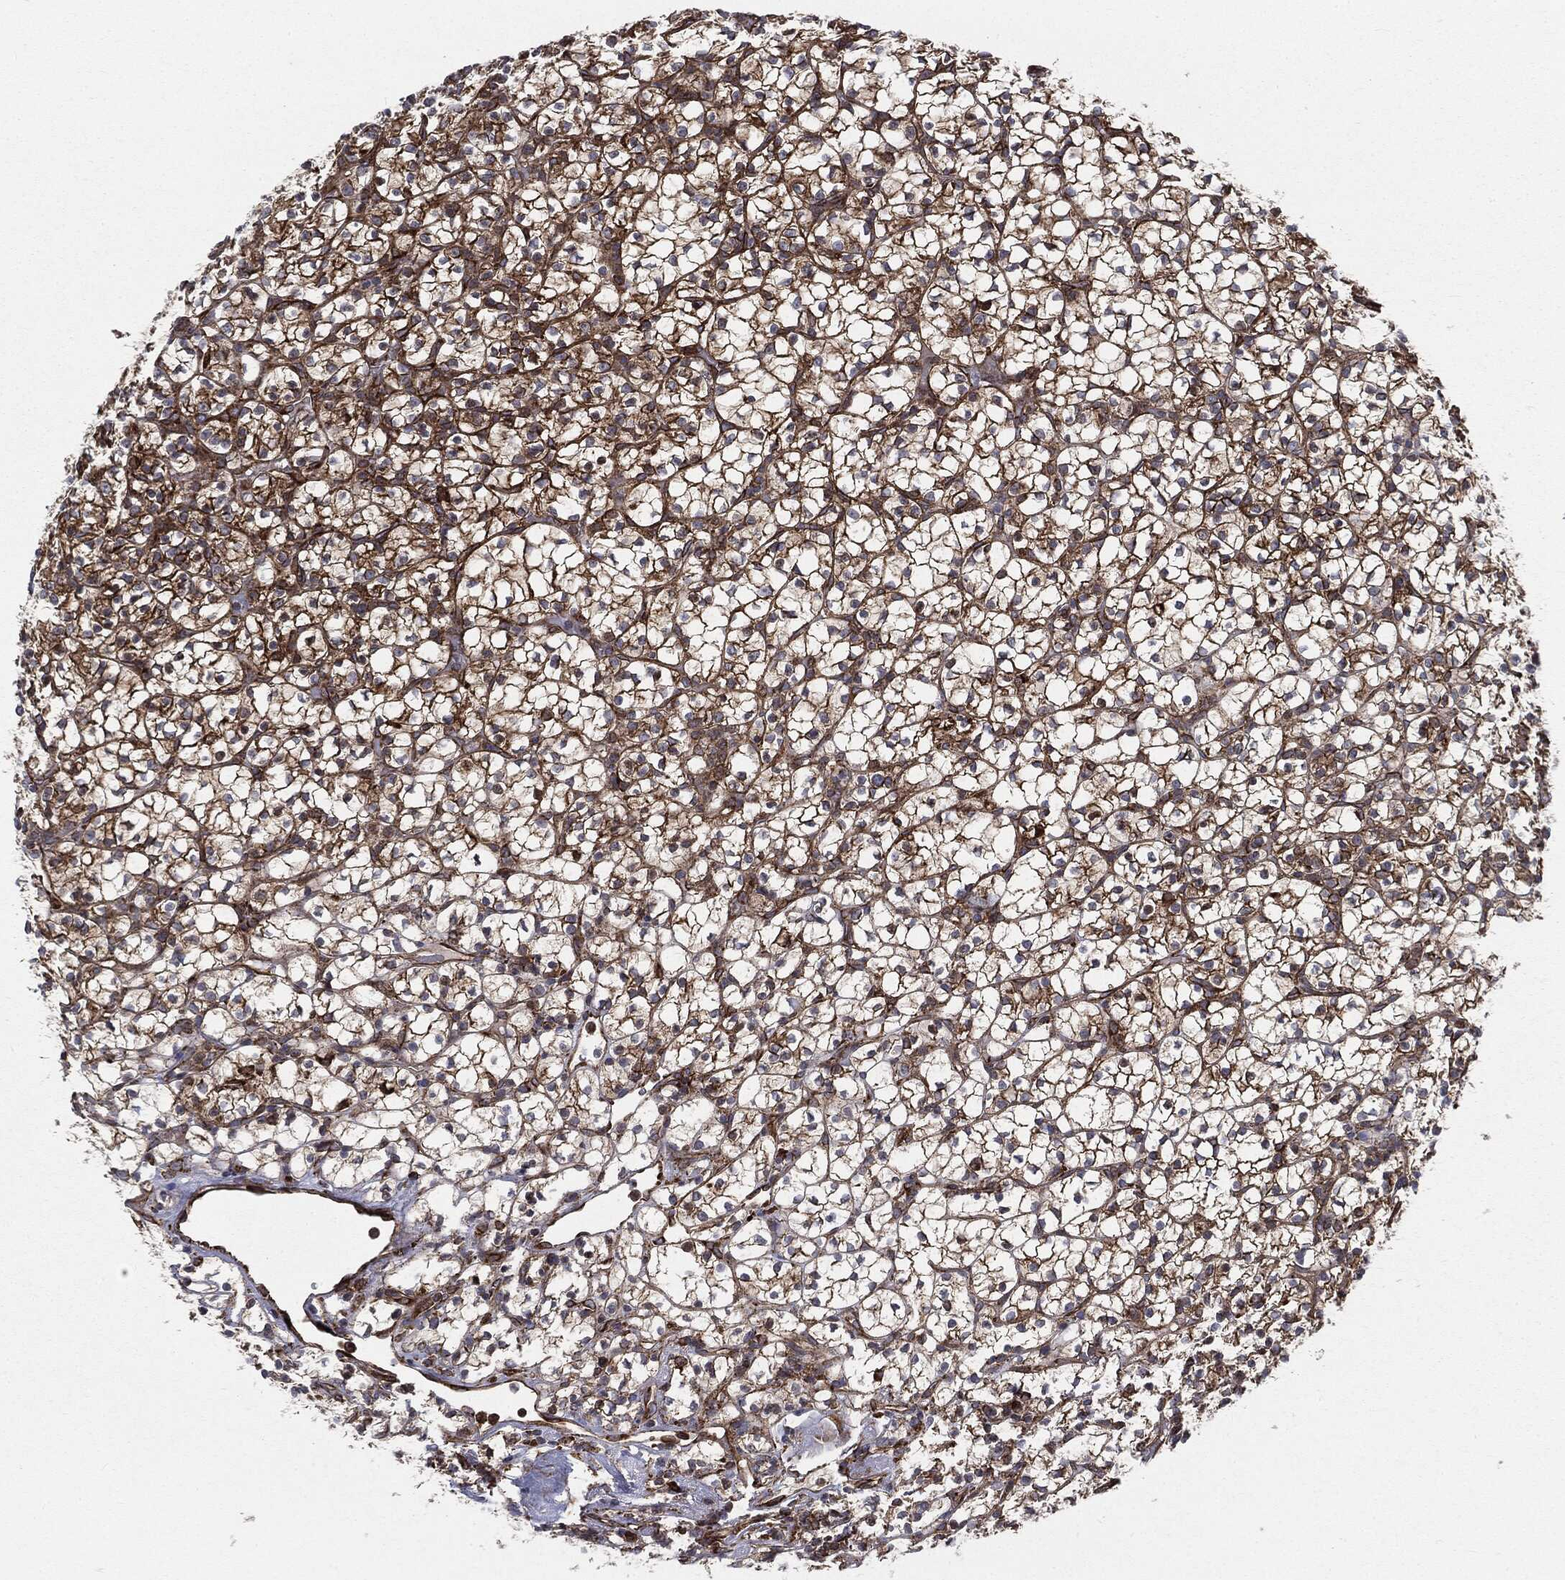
{"staining": {"intensity": "moderate", "quantity": ">75%", "location": "cytoplasmic/membranous"}, "tissue": "renal cancer", "cell_type": "Tumor cells", "image_type": "cancer", "snomed": [{"axis": "morphology", "description": "Adenocarcinoma, NOS"}, {"axis": "topography", "description": "Kidney"}], "caption": "Immunohistochemical staining of human renal cancer (adenocarcinoma) shows medium levels of moderate cytoplasmic/membranous protein expression in about >75% of tumor cells.", "gene": "CYLD", "patient": {"sex": "female", "age": 89}}